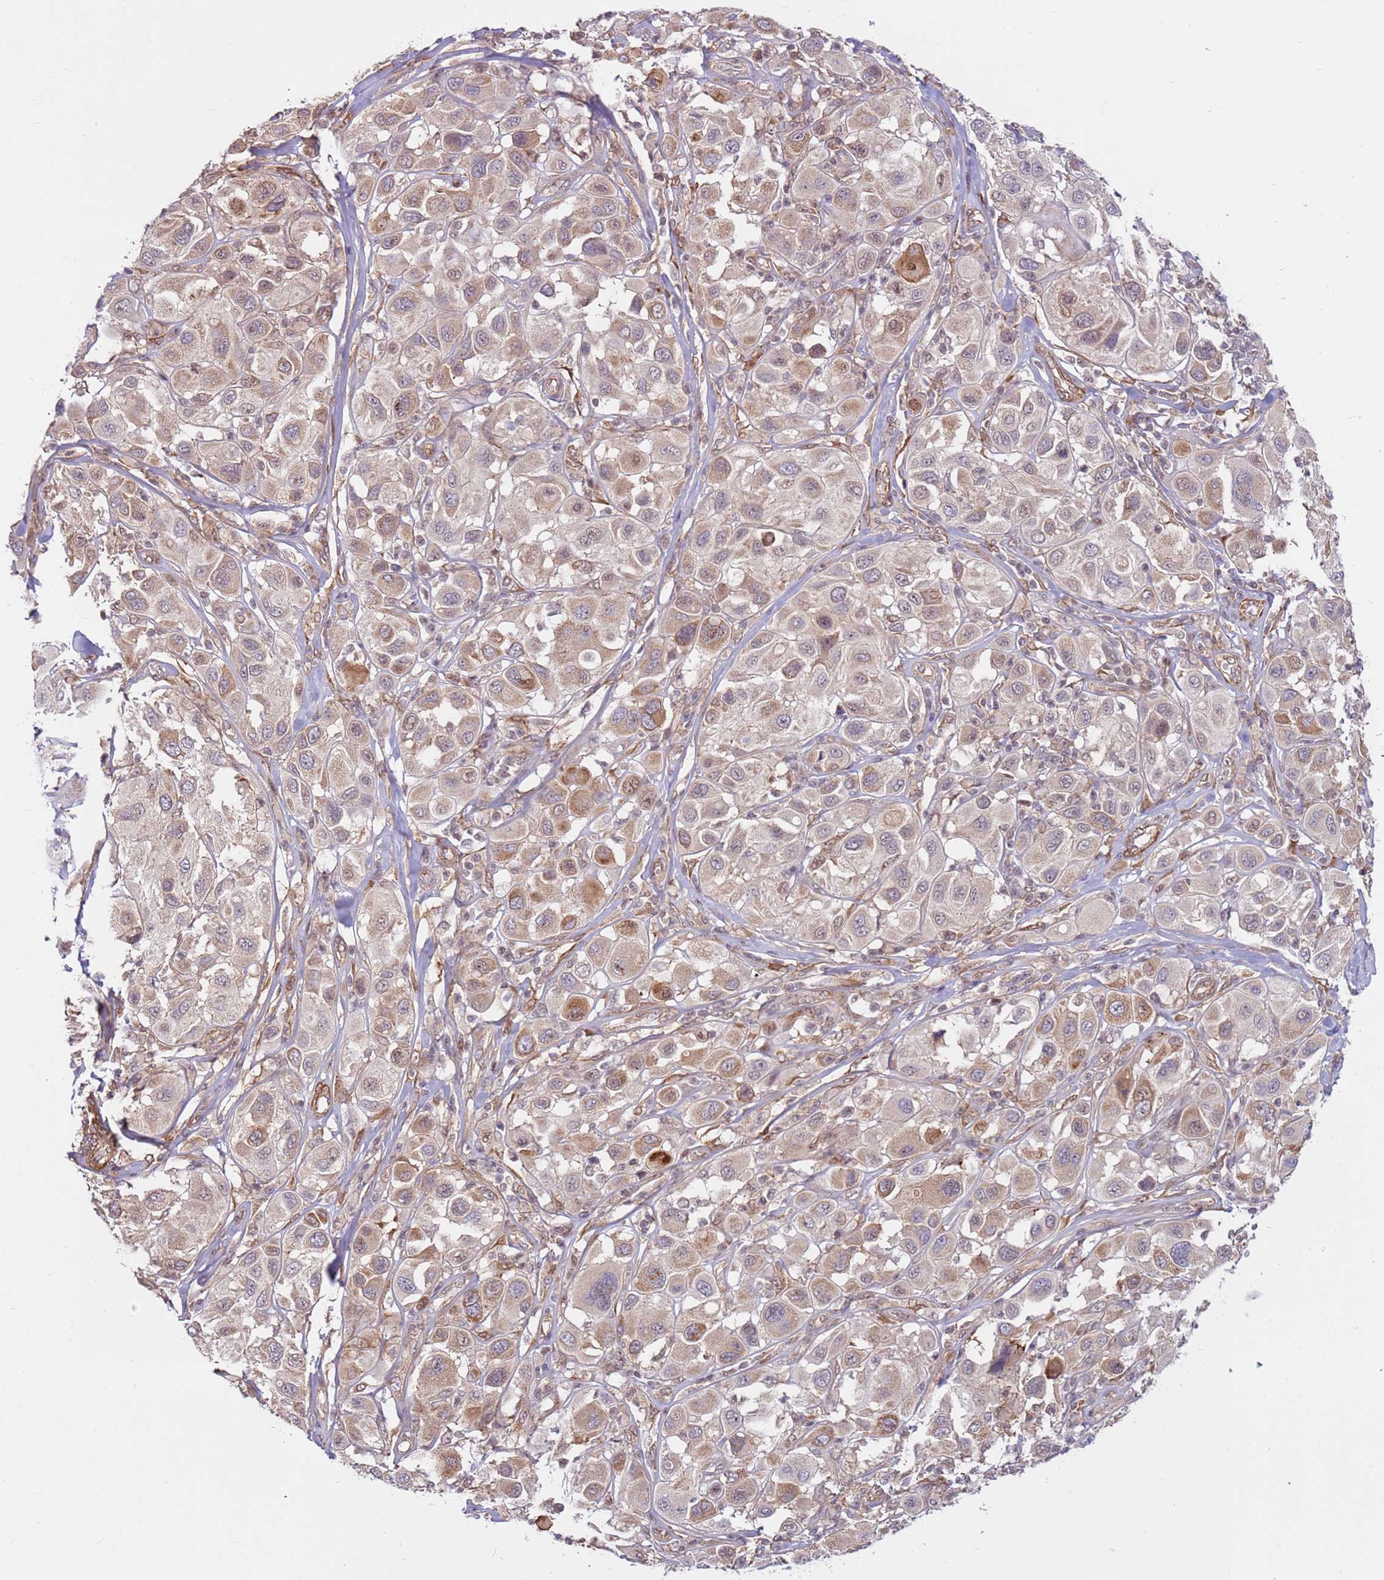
{"staining": {"intensity": "weak", "quantity": "25%-75%", "location": "cytoplasmic/membranous"}, "tissue": "melanoma", "cell_type": "Tumor cells", "image_type": "cancer", "snomed": [{"axis": "morphology", "description": "Malignant melanoma, Metastatic site"}, {"axis": "topography", "description": "Skin"}], "caption": "Malignant melanoma (metastatic site) stained with DAB (3,3'-diaminobenzidine) IHC exhibits low levels of weak cytoplasmic/membranous expression in approximately 25%-75% of tumor cells.", "gene": "DCAF4", "patient": {"sex": "male", "age": 41}}